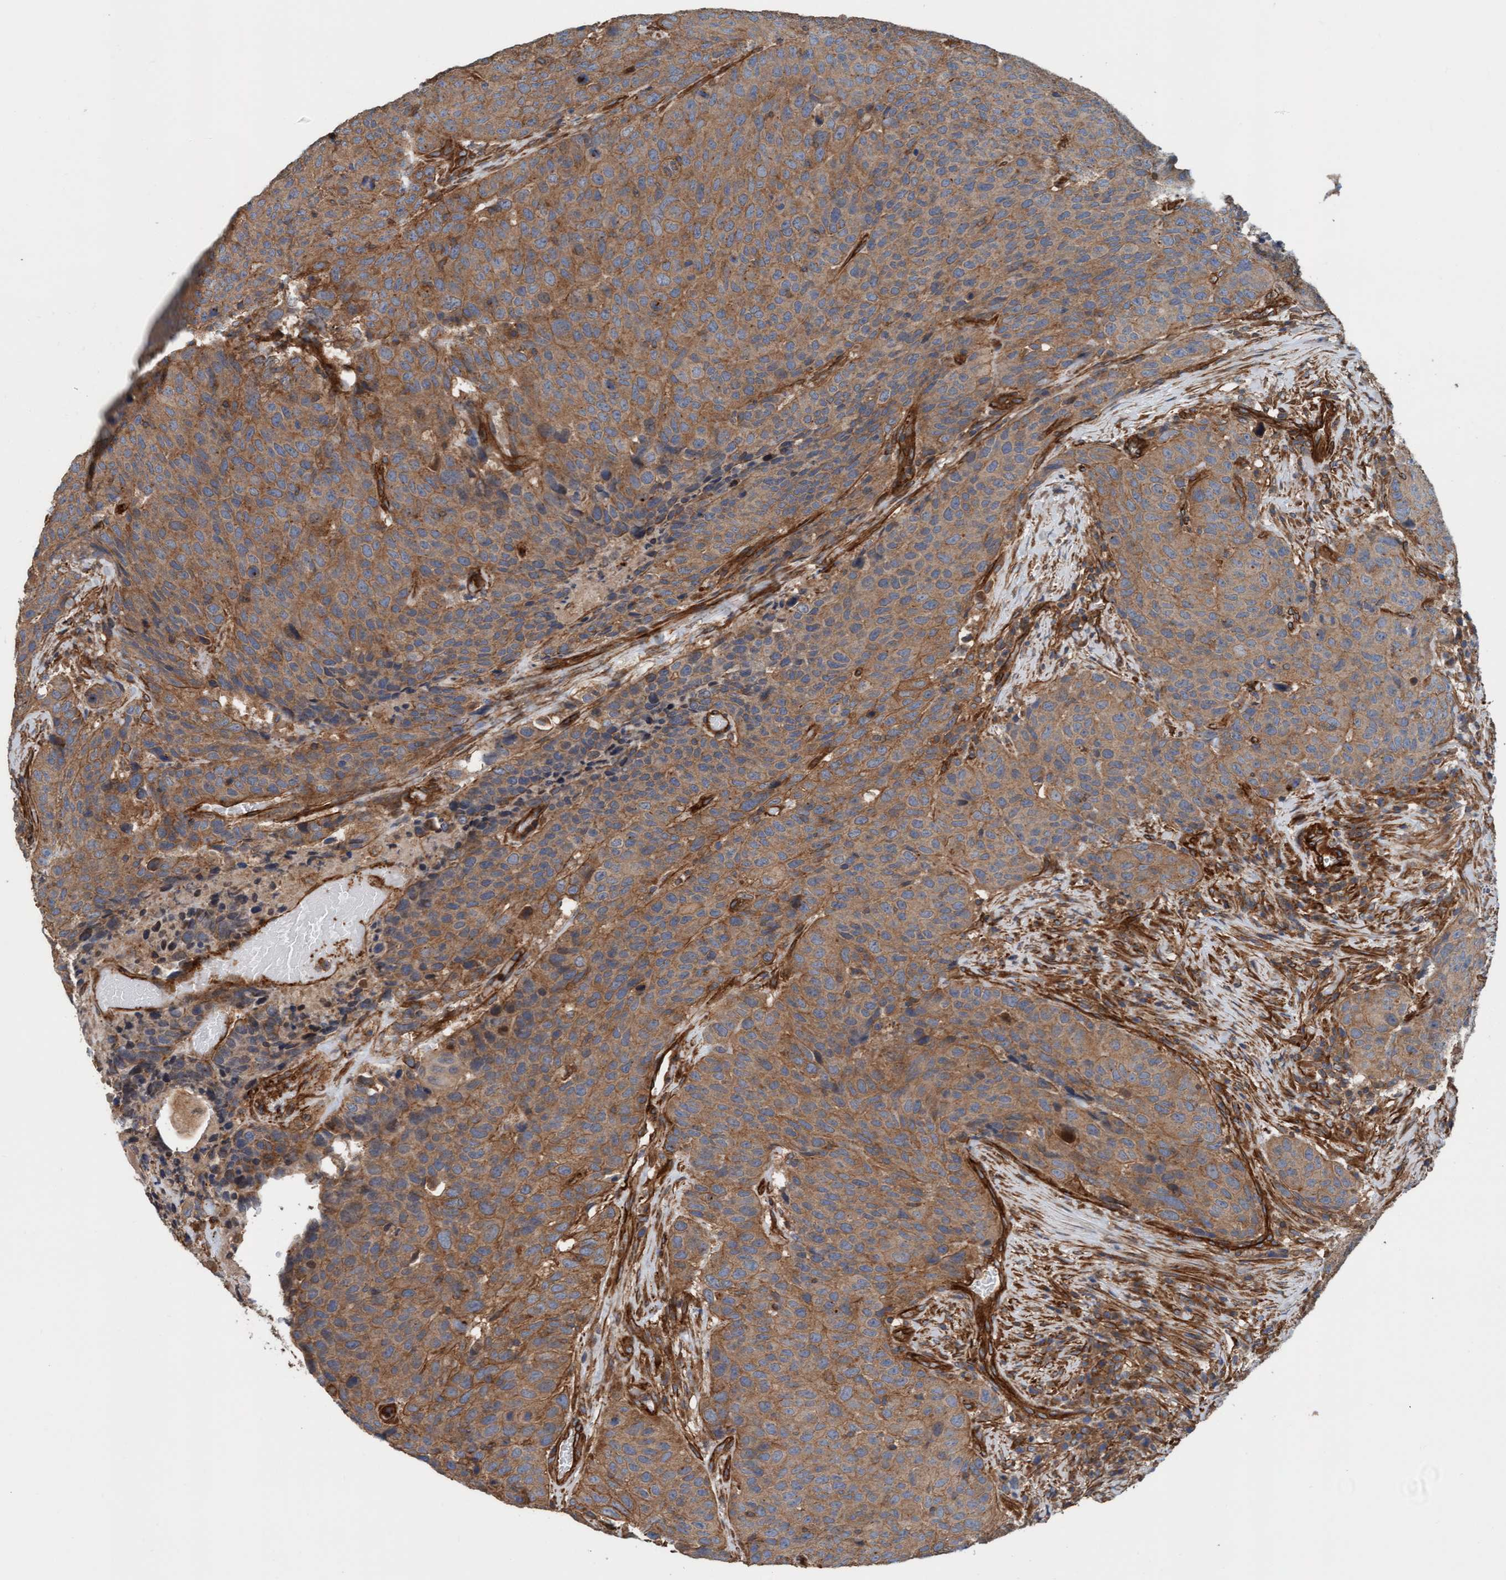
{"staining": {"intensity": "moderate", "quantity": ">75%", "location": "cytoplasmic/membranous"}, "tissue": "head and neck cancer", "cell_type": "Tumor cells", "image_type": "cancer", "snomed": [{"axis": "morphology", "description": "Squamous cell carcinoma, NOS"}, {"axis": "topography", "description": "Head-Neck"}], "caption": "IHC image of neoplastic tissue: head and neck squamous cell carcinoma stained using immunohistochemistry (IHC) shows medium levels of moderate protein expression localized specifically in the cytoplasmic/membranous of tumor cells, appearing as a cytoplasmic/membranous brown color.", "gene": "STXBP4", "patient": {"sex": "male", "age": 66}}